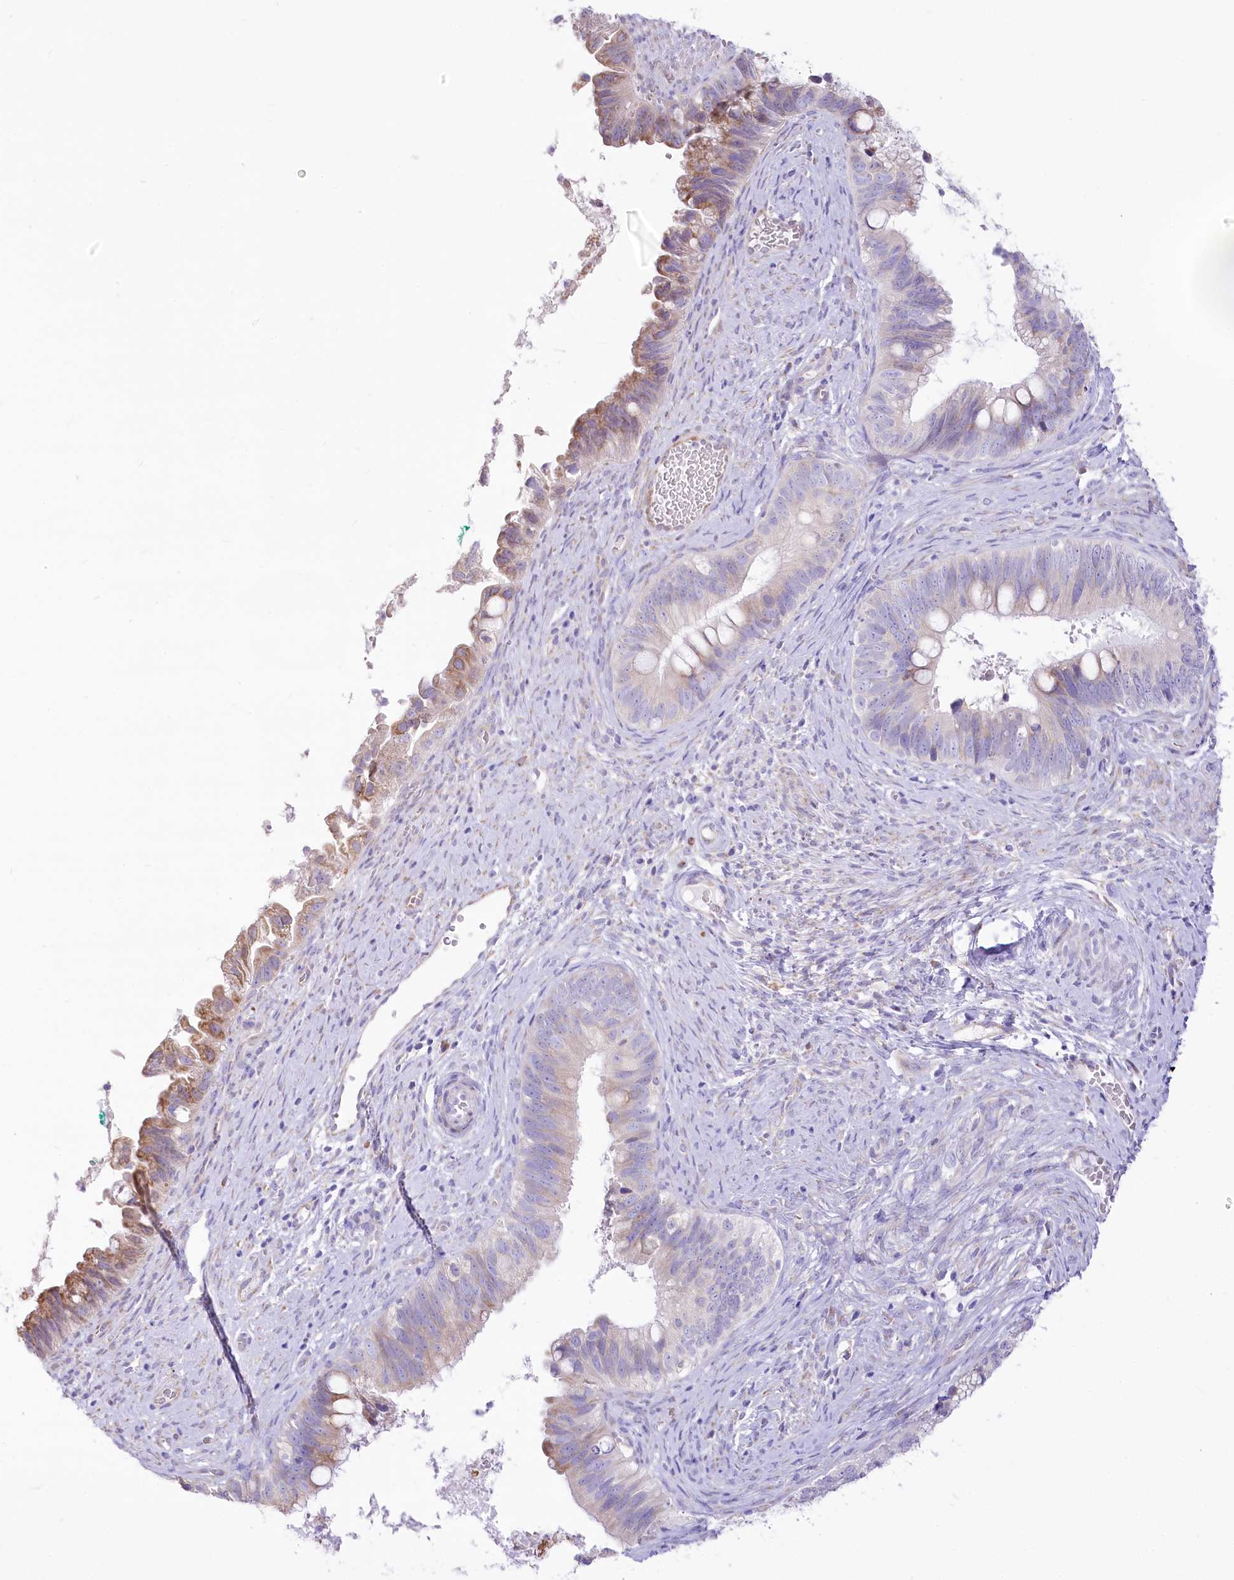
{"staining": {"intensity": "moderate", "quantity": "<25%", "location": "cytoplasmic/membranous"}, "tissue": "cervical cancer", "cell_type": "Tumor cells", "image_type": "cancer", "snomed": [{"axis": "morphology", "description": "Adenocarcinoma, NOS"}, {"axis": "topography", "description": "Cervix"}], "caption": "This image demonstrates immunohistochemistry (IHC) staining of human adenocarcinoma (cervical), with low moderate cytoplasmic/membranous expression in about <25% of tumor cells.", "gene": "STT3B", "patient": {"sex": "female", "age": 42}}